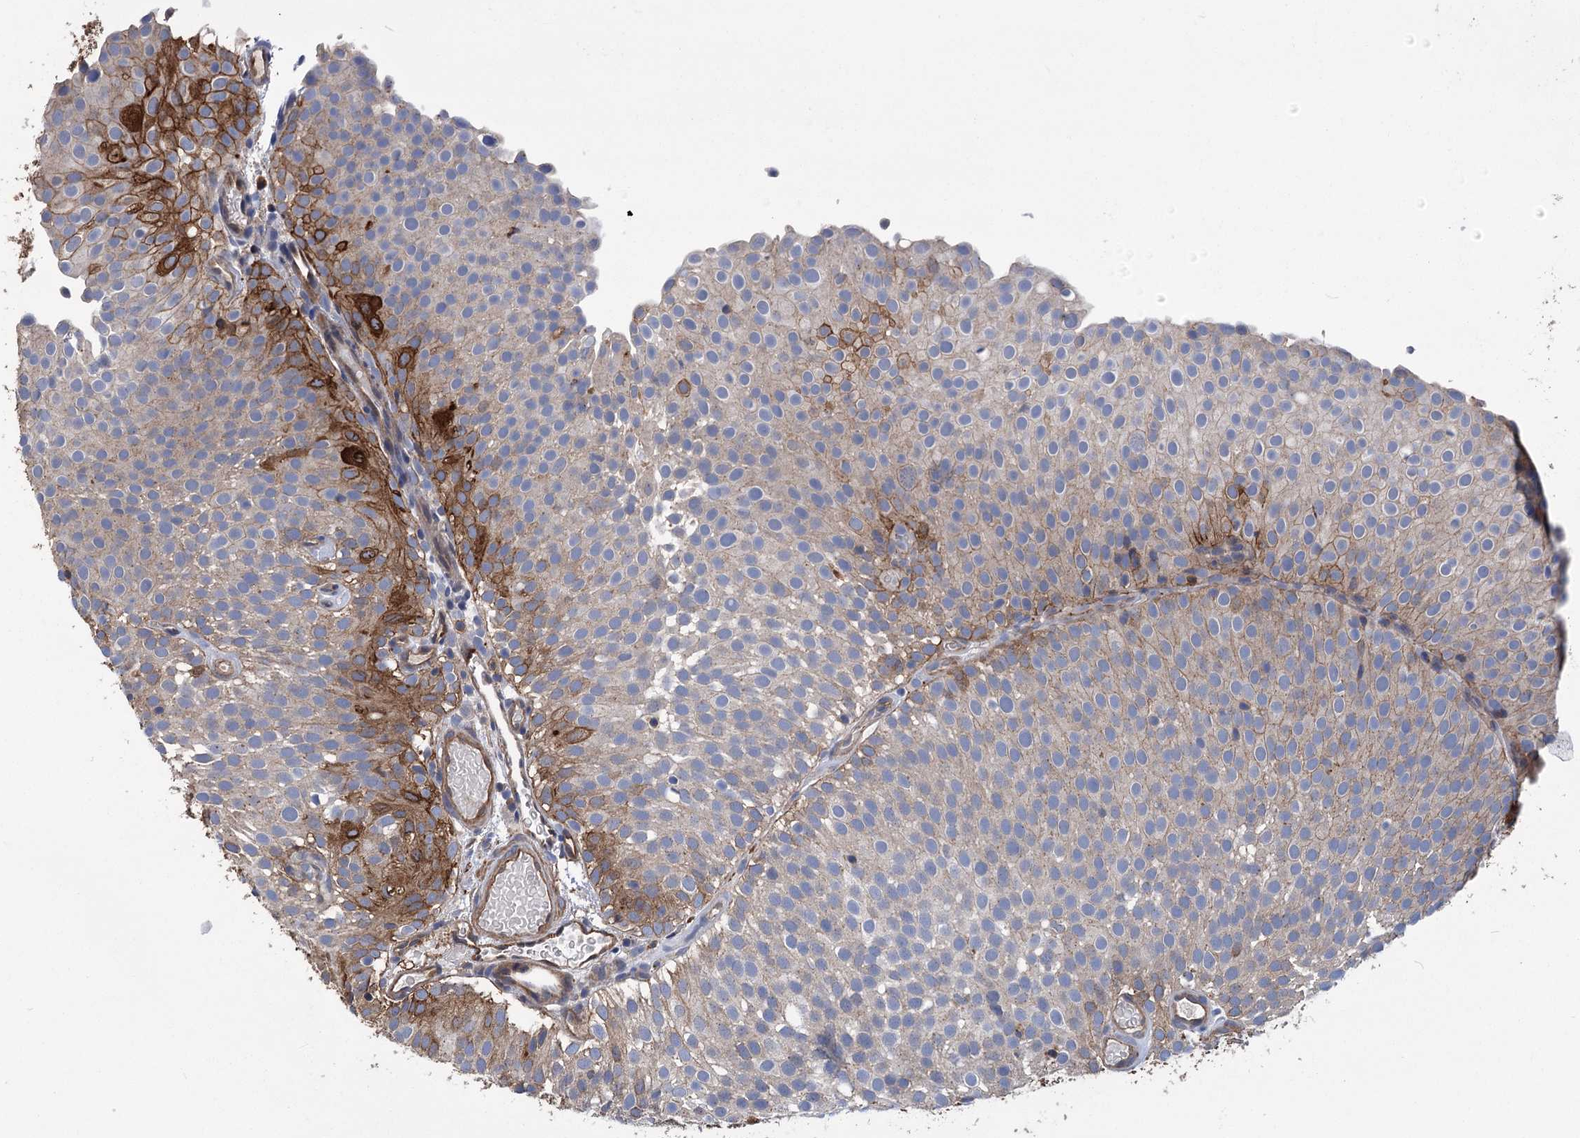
{"staining": {"intensity": "moderate", "quantity": "<25%", "location": "cytoplasmic/membranous"}, "tissue": "urothelial cancer", "cell_type": "Tumor cells", "image_type": "cancer", "snomed": [{"axis": "morphology", "description": "Urothelial carcinoma, Low grade"}, {"axis": "topography", "description": "Urinary bladder"}], "caption": "Urothelial carcinoma (low-grade) tissue demonstrates moderate cytoplasmic/membranous expression in approximately <25% of tumor cells Ihc stains the protein in brown and the nuclei are stained blue.", "gene": "DPP3", "patient": {"sex": "male", "age": 78}}